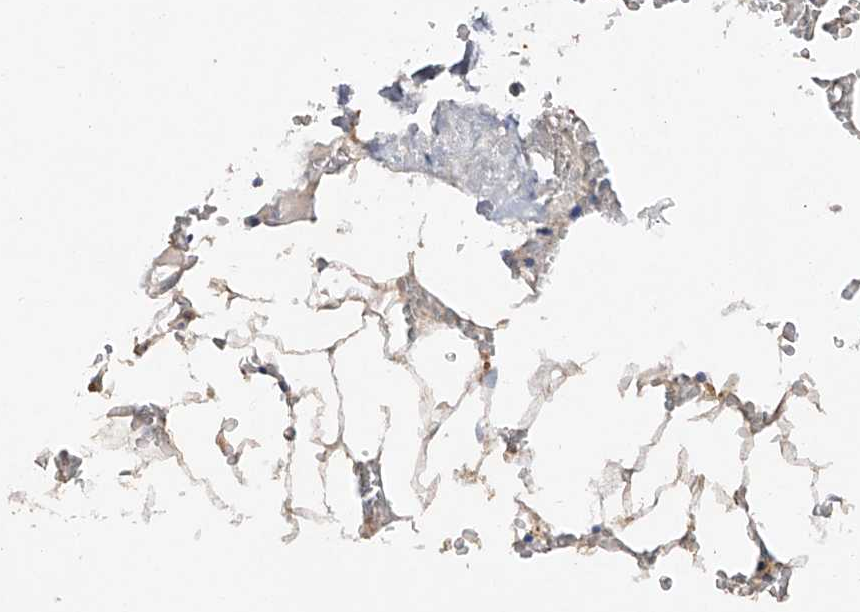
{"staining": {"intensity": "negative", "quantity": "none", "location": "none"}, "tissue": "bone marrow", "cell_type": "Hematopoietic cells", "image_type": "normal", "snomed": [{"axis": "morphology", "description": "Normal tissue, NOS"}, {"axis": "topography", "description": "Bone marrow"}], "caption": "Immunohistochemical staining of benign human bone marrow displays no significant expression in hematopoietic cells. (Brightfield microscopy of DAB (3,3'-diaminobenzidine) immunohistochemistry (IHC) at high magnification).", "gene": "AMD1", "patient": {"sex": "male", "age": 70}}